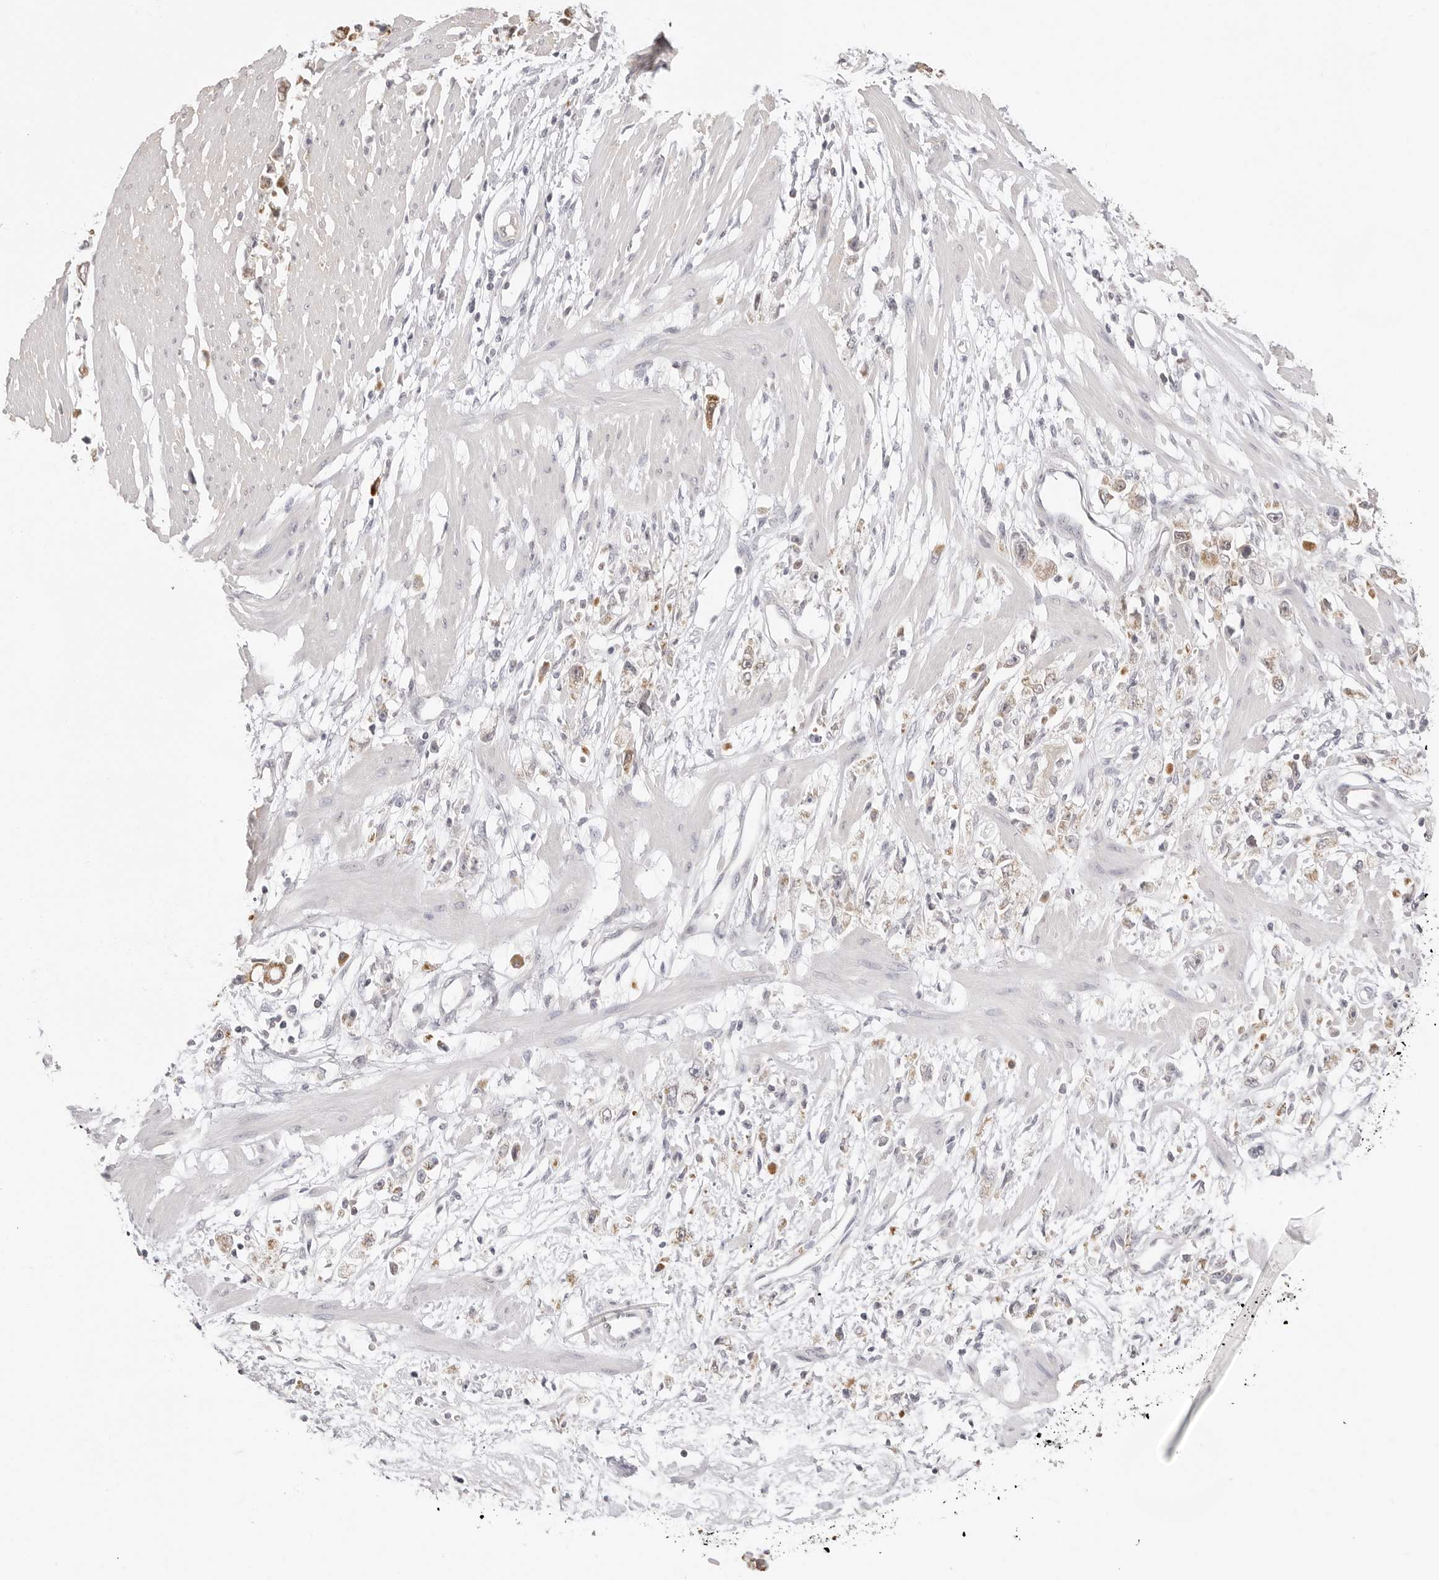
{"staining": {"intensity": "weak", "quantity": "<25%", "location": "cytoplasmic/membranous"}, "tissue": "stomach cancer", "cell_type": "Tumor cells", "image_type": "cancer", "snomed": [{"axis": "morphology", "description": "Adenocarcinoma, NOS"}, {"axis": "topography", "description": "Stomach"}], "caption": "This histopathology image is of stomach adenocarcinoma stained with immunohistochemistry to label a protein in brown with the nuclei are counter-stained blue. There is no positivity in tumor cells.", "gene": "FDPS", "patient": {"sex": "female", "age": 59}}